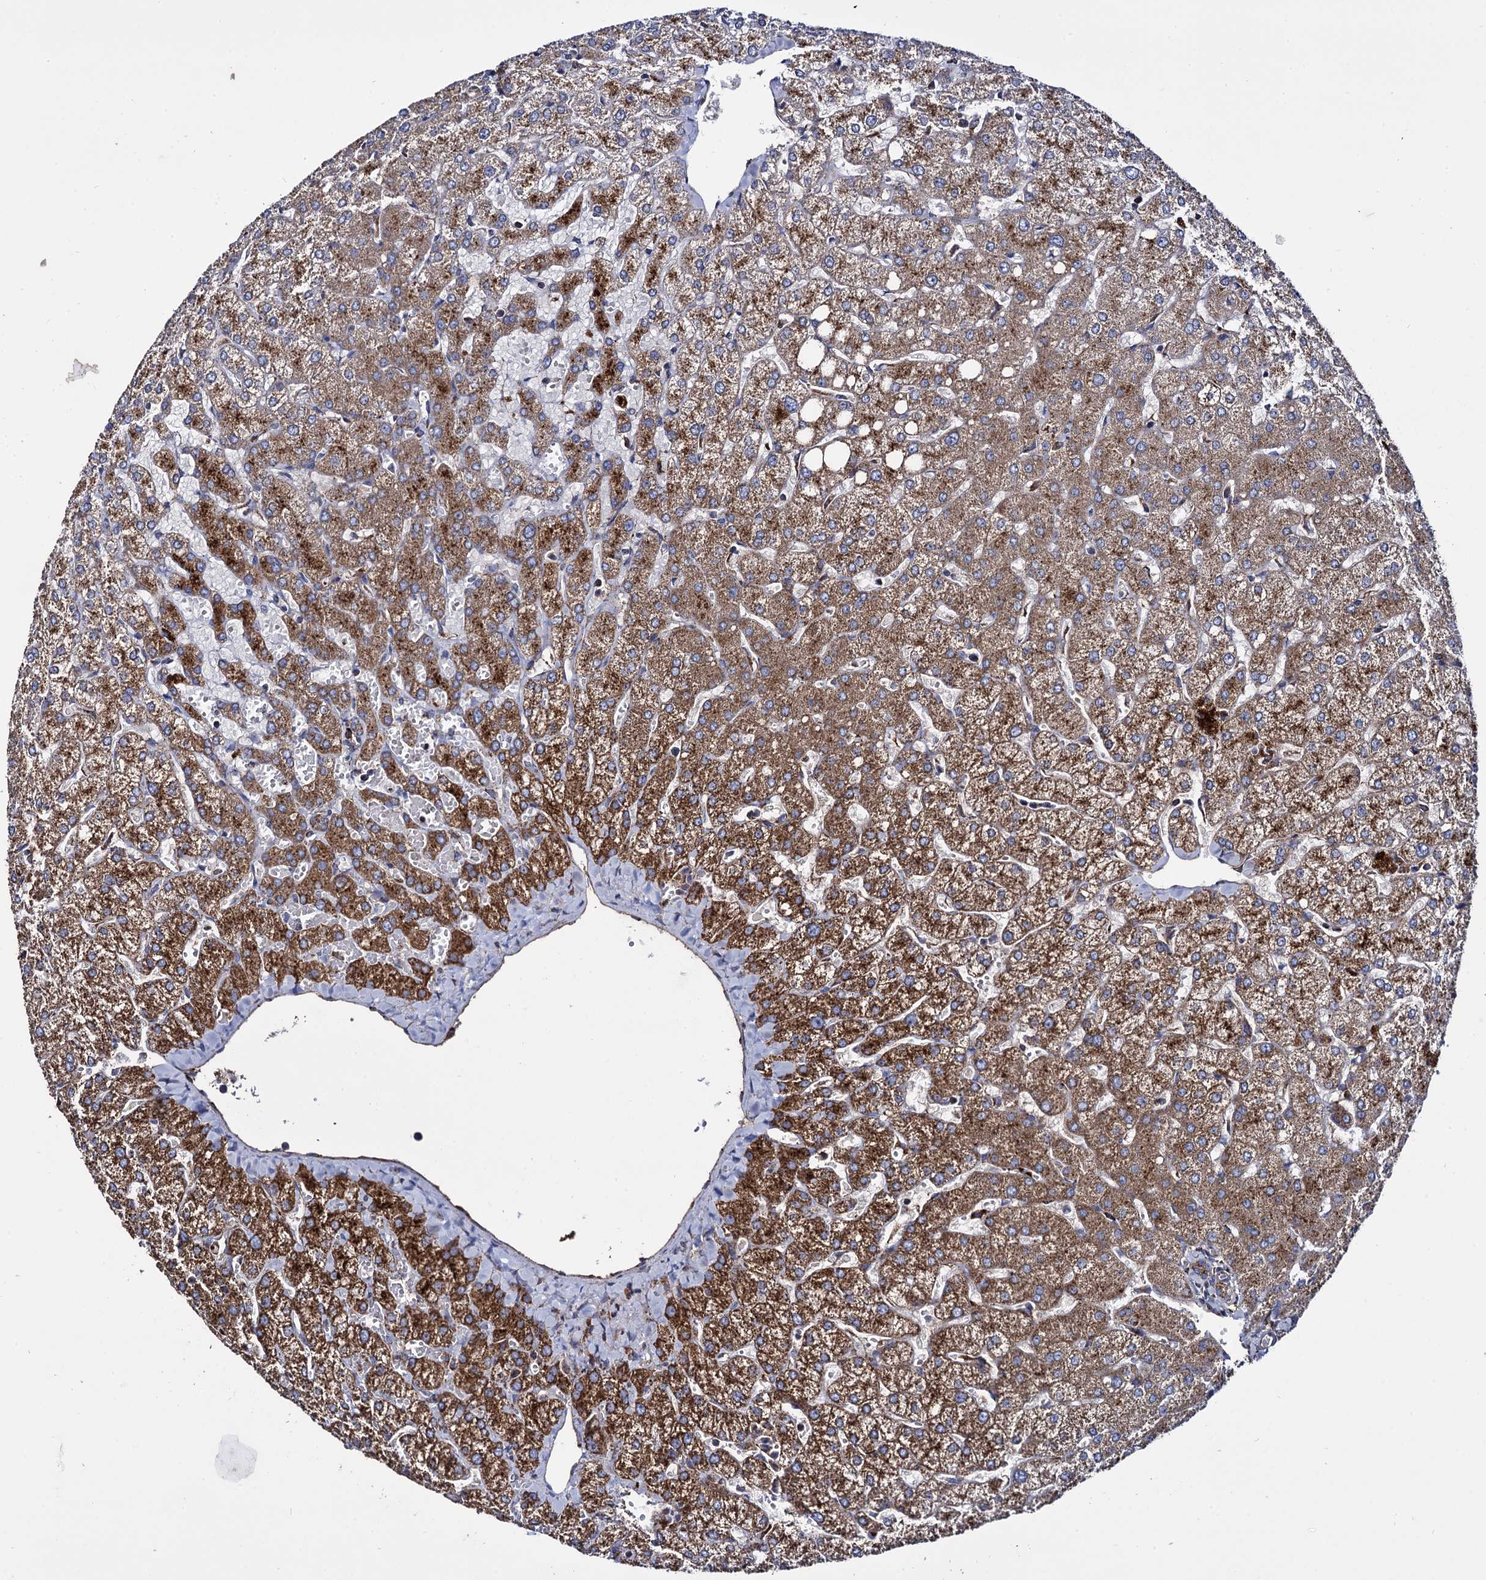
{"staining": {"intensity": "weak", "quantity": "25%-75%", "location": "cytoplasmic/membranous"}, "tissue": "liver", "cell_type": "Cholangiocytes", "image_type": "normal", "snomed": [{"axis": "morphology", "description": "Normal tissue, NOS"}, {"axis": "topography", "description": "Liver"}], "caption": "IHC staining of benign liver, which demonstrates low levels of weak cytoplasmic/membranous staining in about 25%-75% of cholangiocytes indicating weak cytoplasmic/membranous protein expression. The staining was performed using DAB (3,3'-diaminobenzidine) (brown) for protein detection and nuclei were counterstained in hematoxylin (blue).", "gene": "IQCH", "patient": {"sex": "female", "age": 54}}